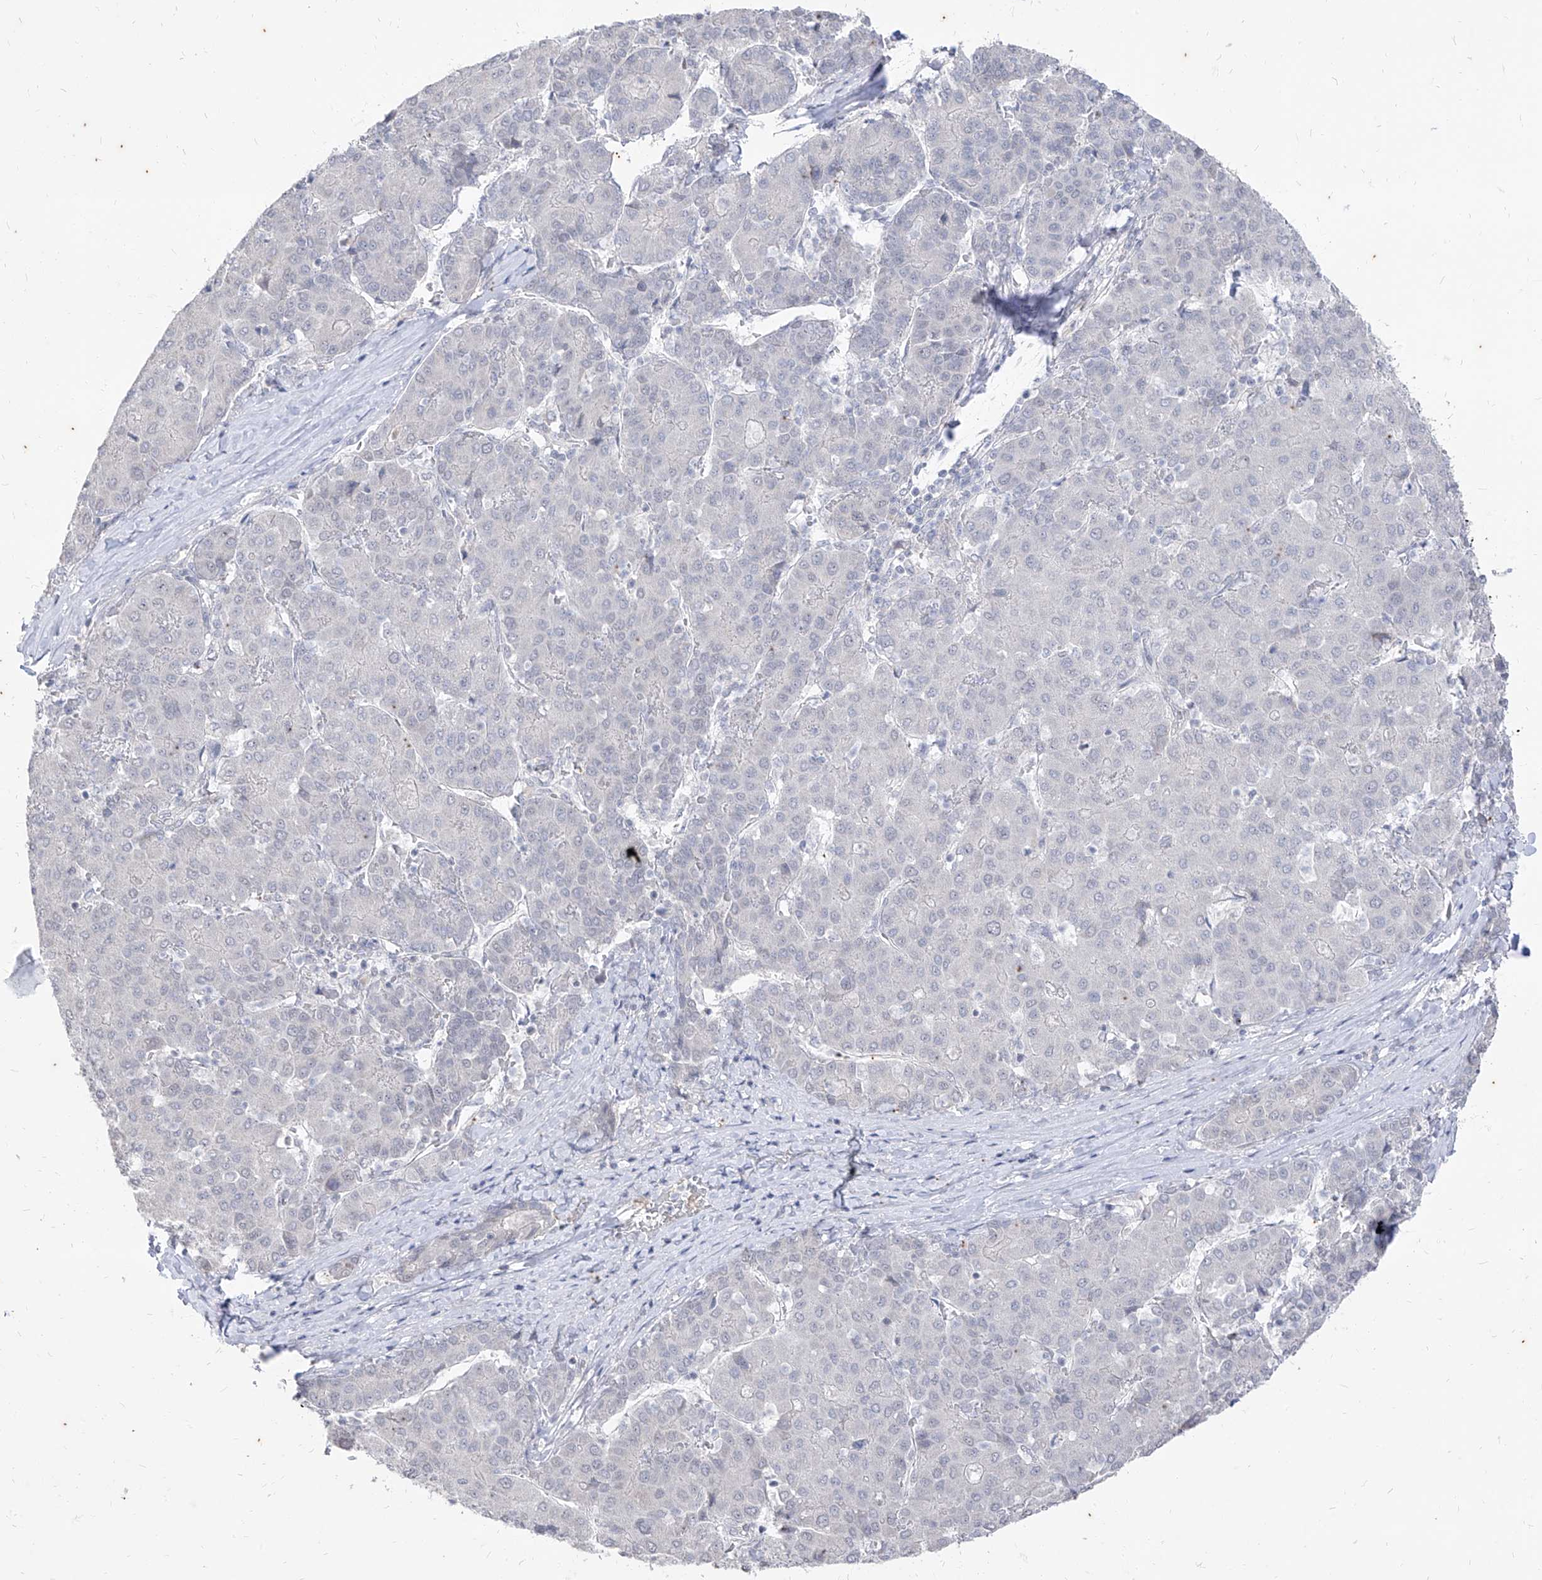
{"staining": {"intensity": "negative", "quantity": "none", "location": "none"}, "tissue": "liver cancer", "cell_type": "Tumor cells", "image_type": "cancer", "snomed": [{"axis": "morphology", "description": "Carcinoma, Hepatocellular, NOS"}, {"axis": "topography", "description": "Liver"}], "caption": "The image reveals no significant expression in tumor cells of liver hepatocellular carcinoma.", "gene": "PHF20L1", "patient": {"sex": "male", "age": 65}}